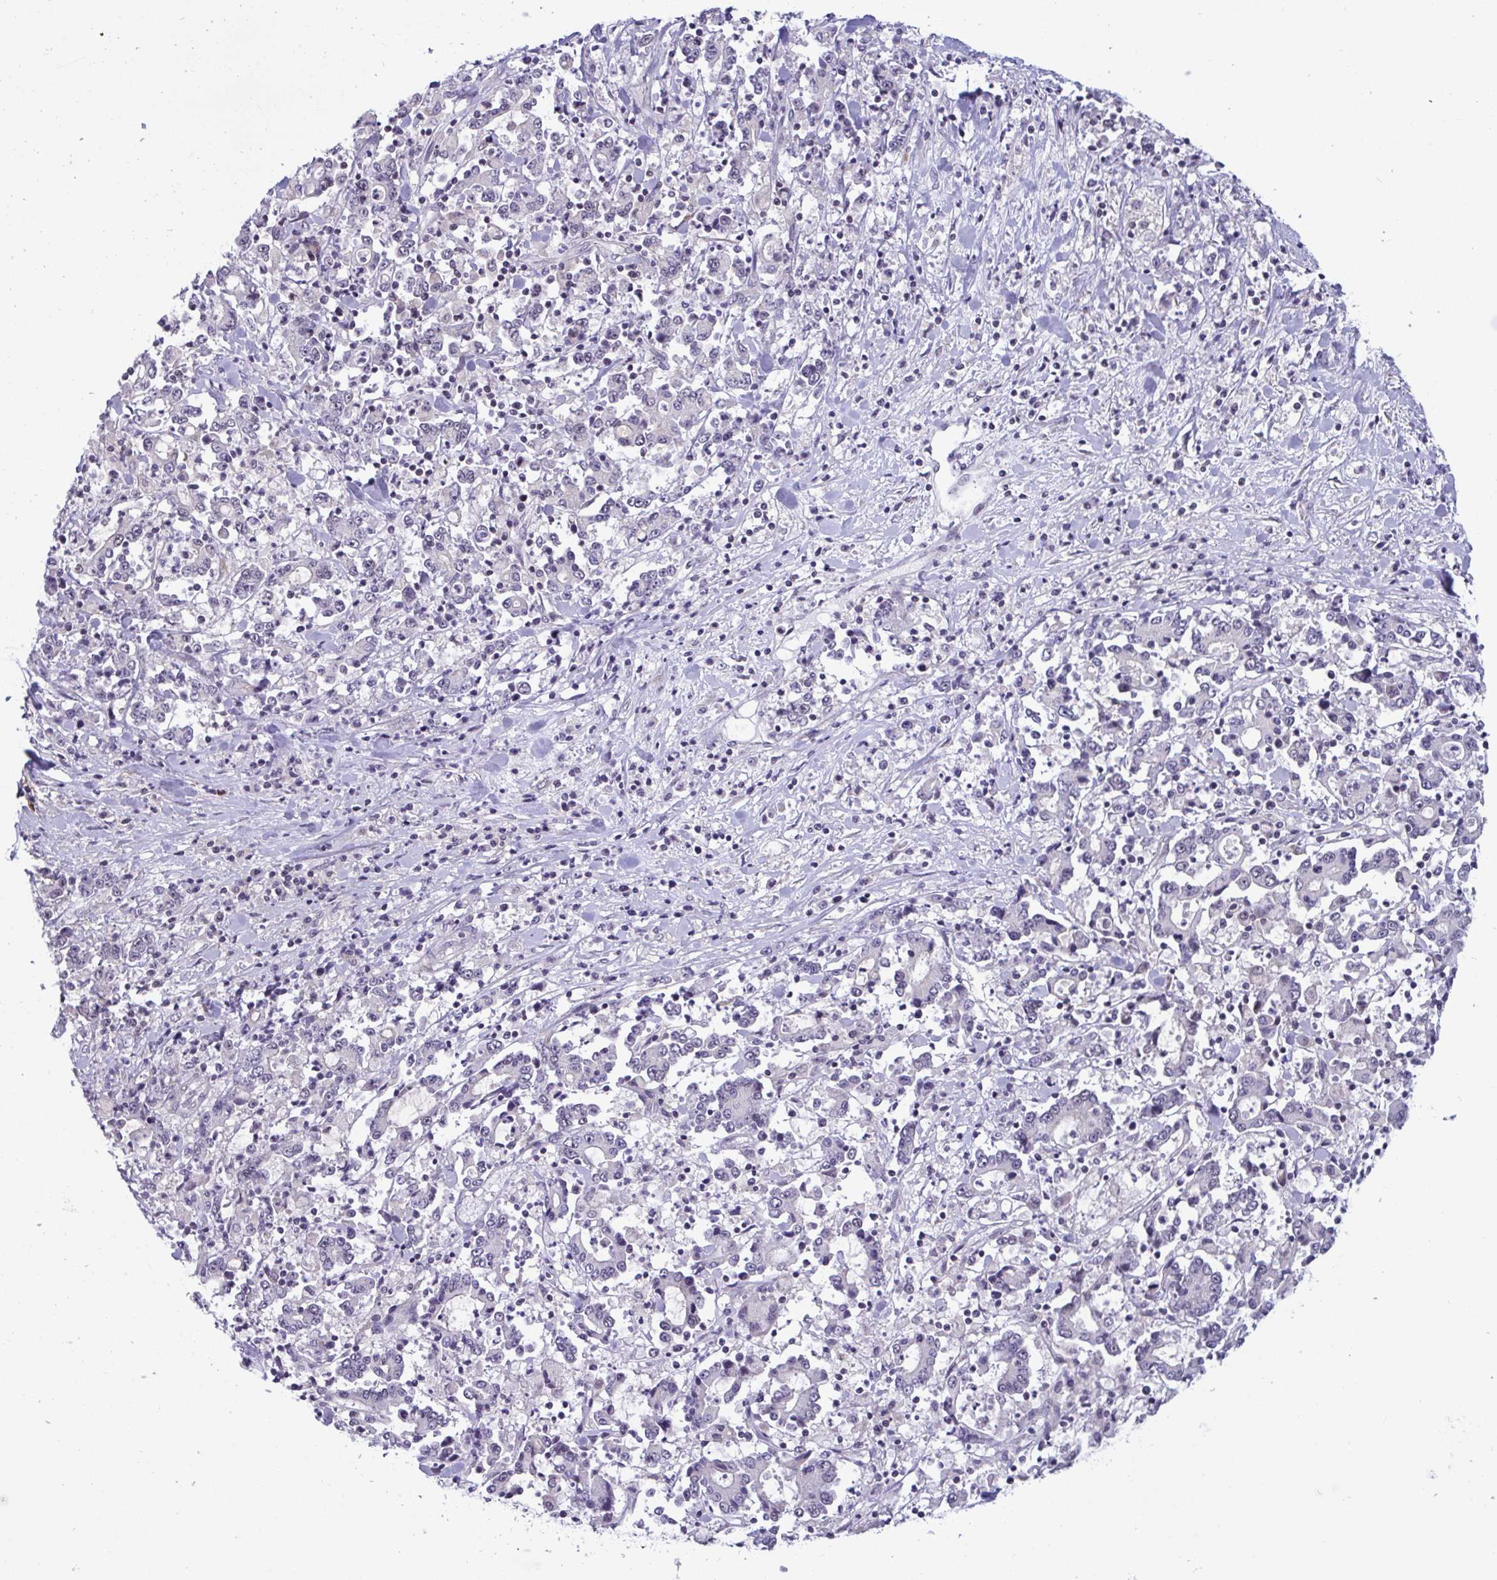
{"staining": {"intensity": "negative", "quantity": "none", "location": "none"}, "tissue": "stomach cancer", "cell_type": "Tumor cells", "image_type": "cancer", "snomed": [{"axis": "morphology", "description": "Adenocarcinoma, NOS"}, {"axis": "topography", "description": "Stomach, upper"}], "caption": "This is an IHC image of stomach cancer (adenocarcinoma). There is no positivity in tumor cells.", "gene": "SNX11", "patient": {"sex": "male", "age": 68}}